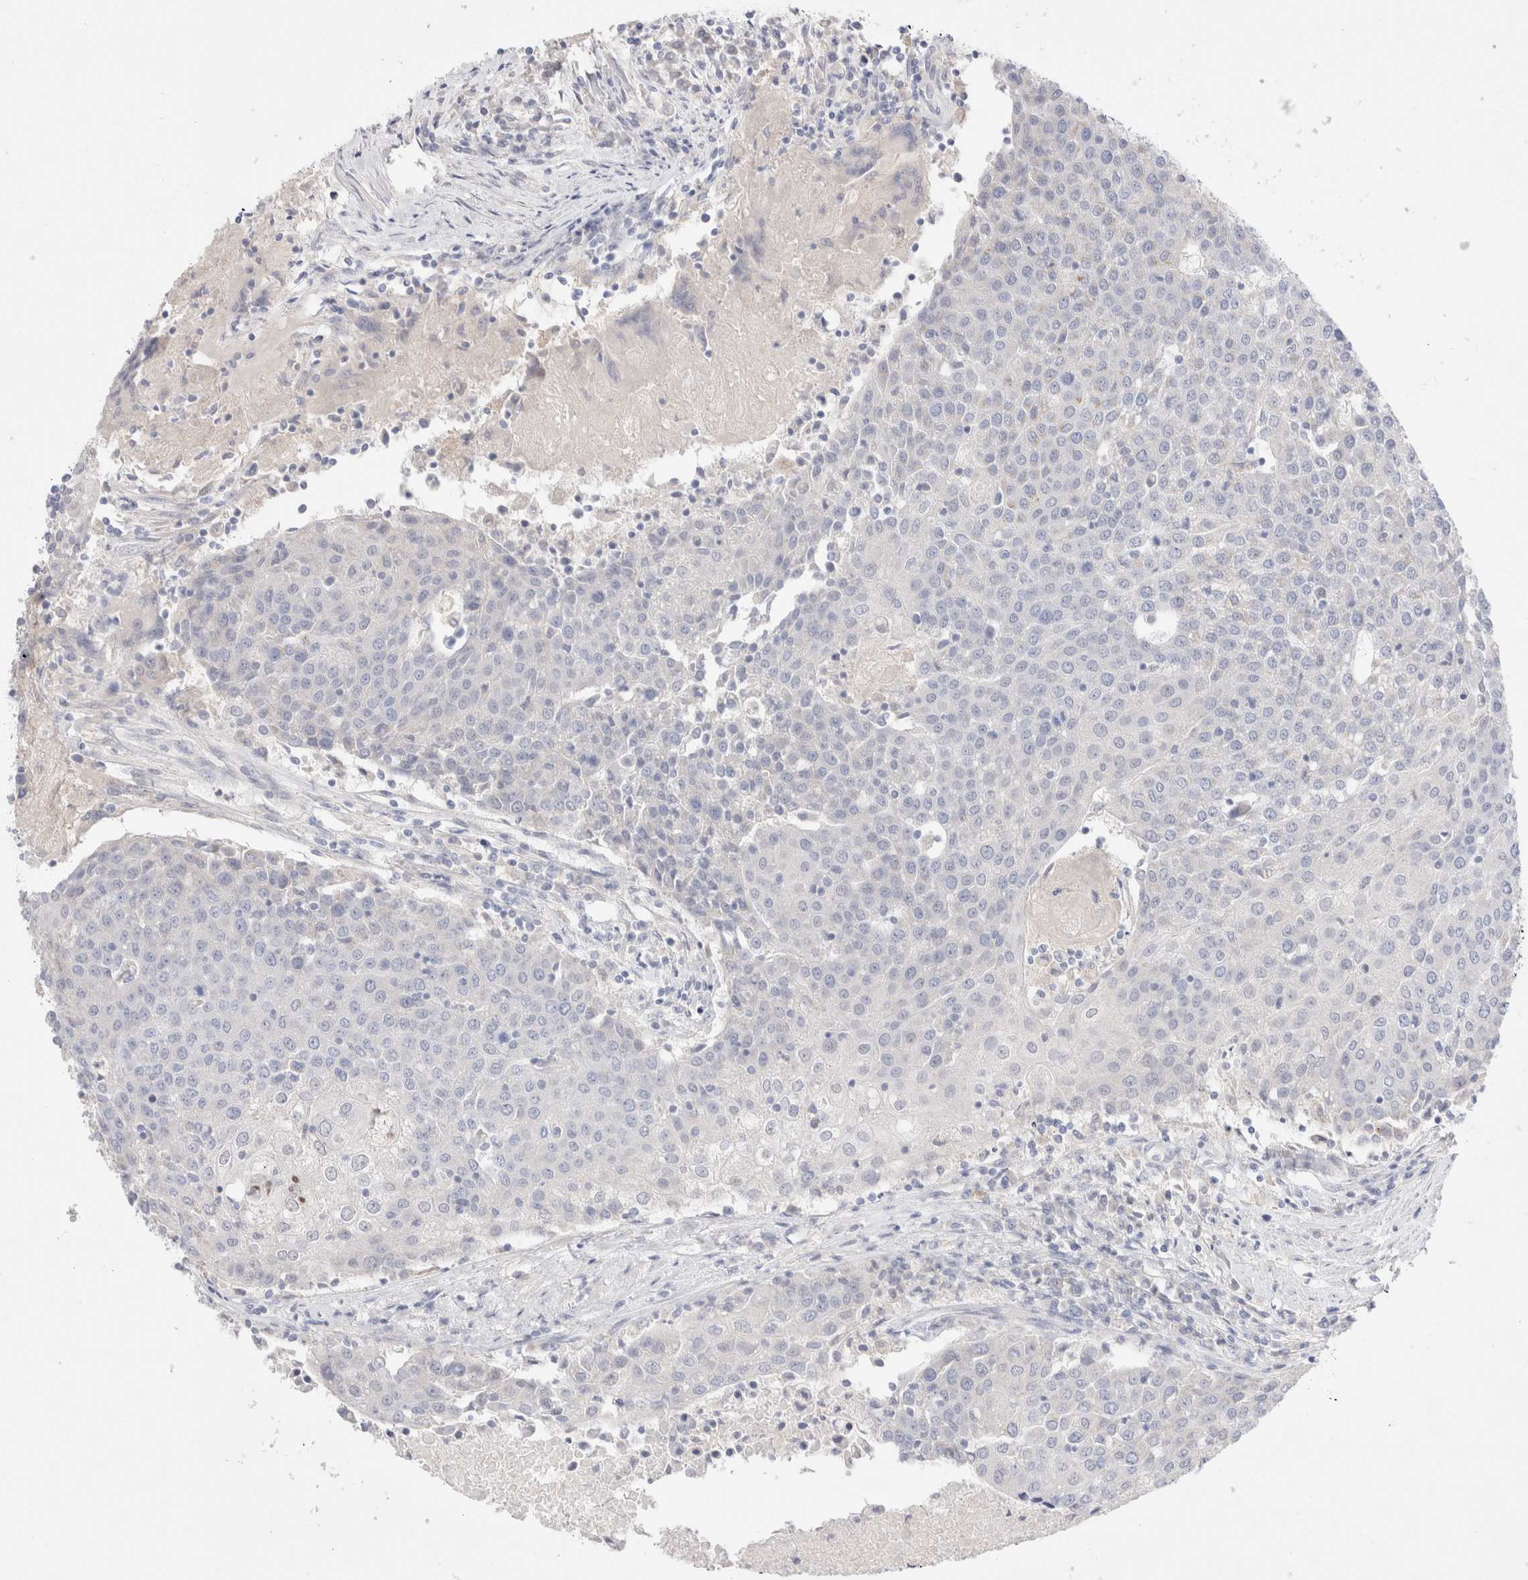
{"staining": {"intensity": "negative", "quantity": "none", "location": "none"}, "tissue": "urothelial cancer", "cell_type": "Tumor cells", "image_type": "cancer", "snomed": [{"axis": "morphology", "description": "Urothelial carcinoma, High grade"}, {"axis": "topography", "description": "Urinary bladder"}], "caption": "This is a micrograph of IHC staining of high-grade urothelial carcinoma, which shows no staining in tumor cells.", "gene": "SPATA20", "patient": {"sex": "female", "age": 85}}